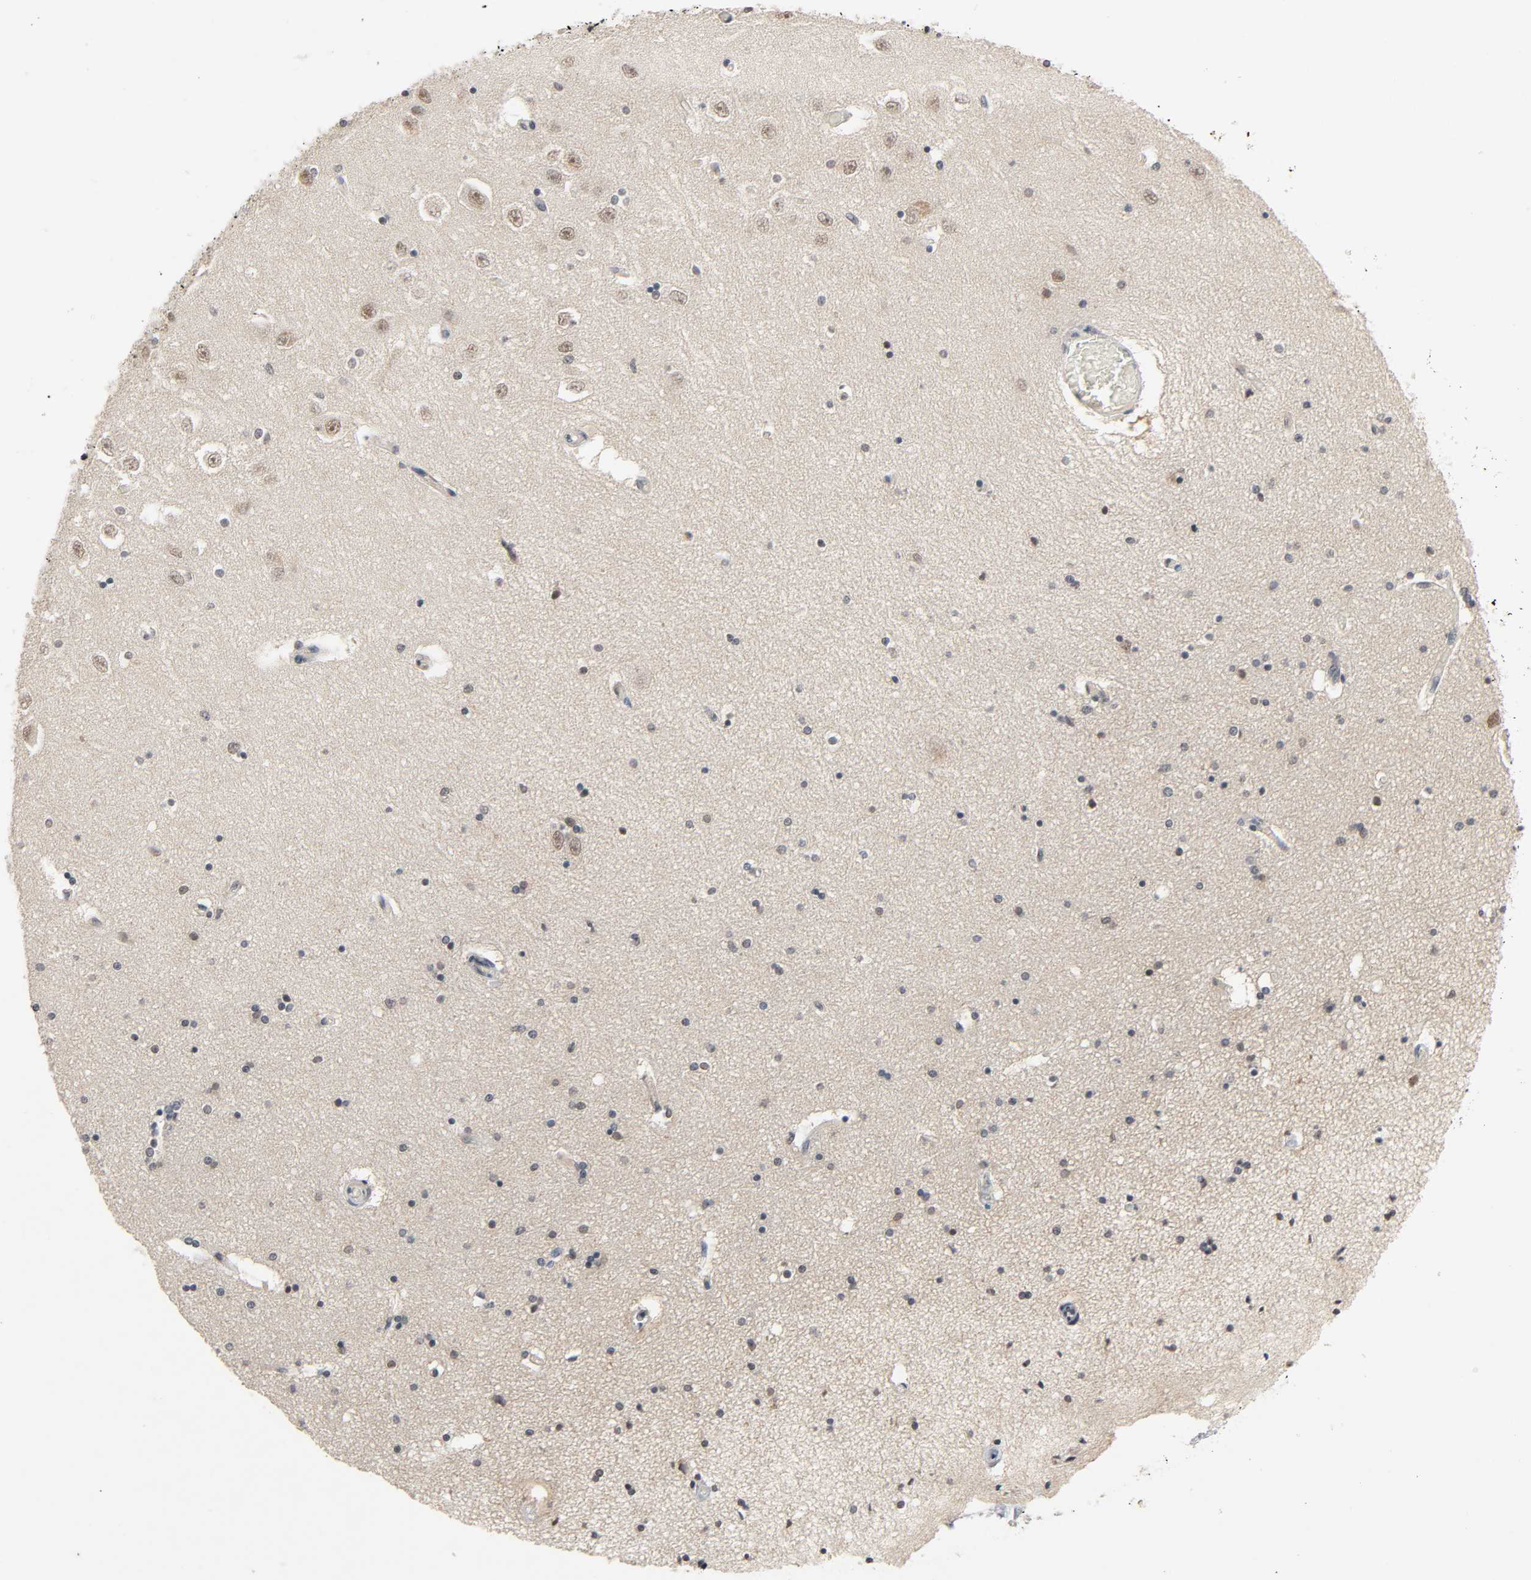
{"staining": {"intensity": "negative", "quantity": "none", "location": "none"}, "tissue": "hippocampus", "cell_type": "Glial cells", "image_type": "normal", "snomed": [{"axis": "morphology", "description": "Normal tissue, NOS"}, {"axis": "topography", "description": "Hippocampus"}], "caption": "DAB immunohistochemical staining of normal human hippocampus displays no significant positivity in glial cells.", "gene": "MAPKAPK5", "patient": {"sex": "female", "age": 54}}